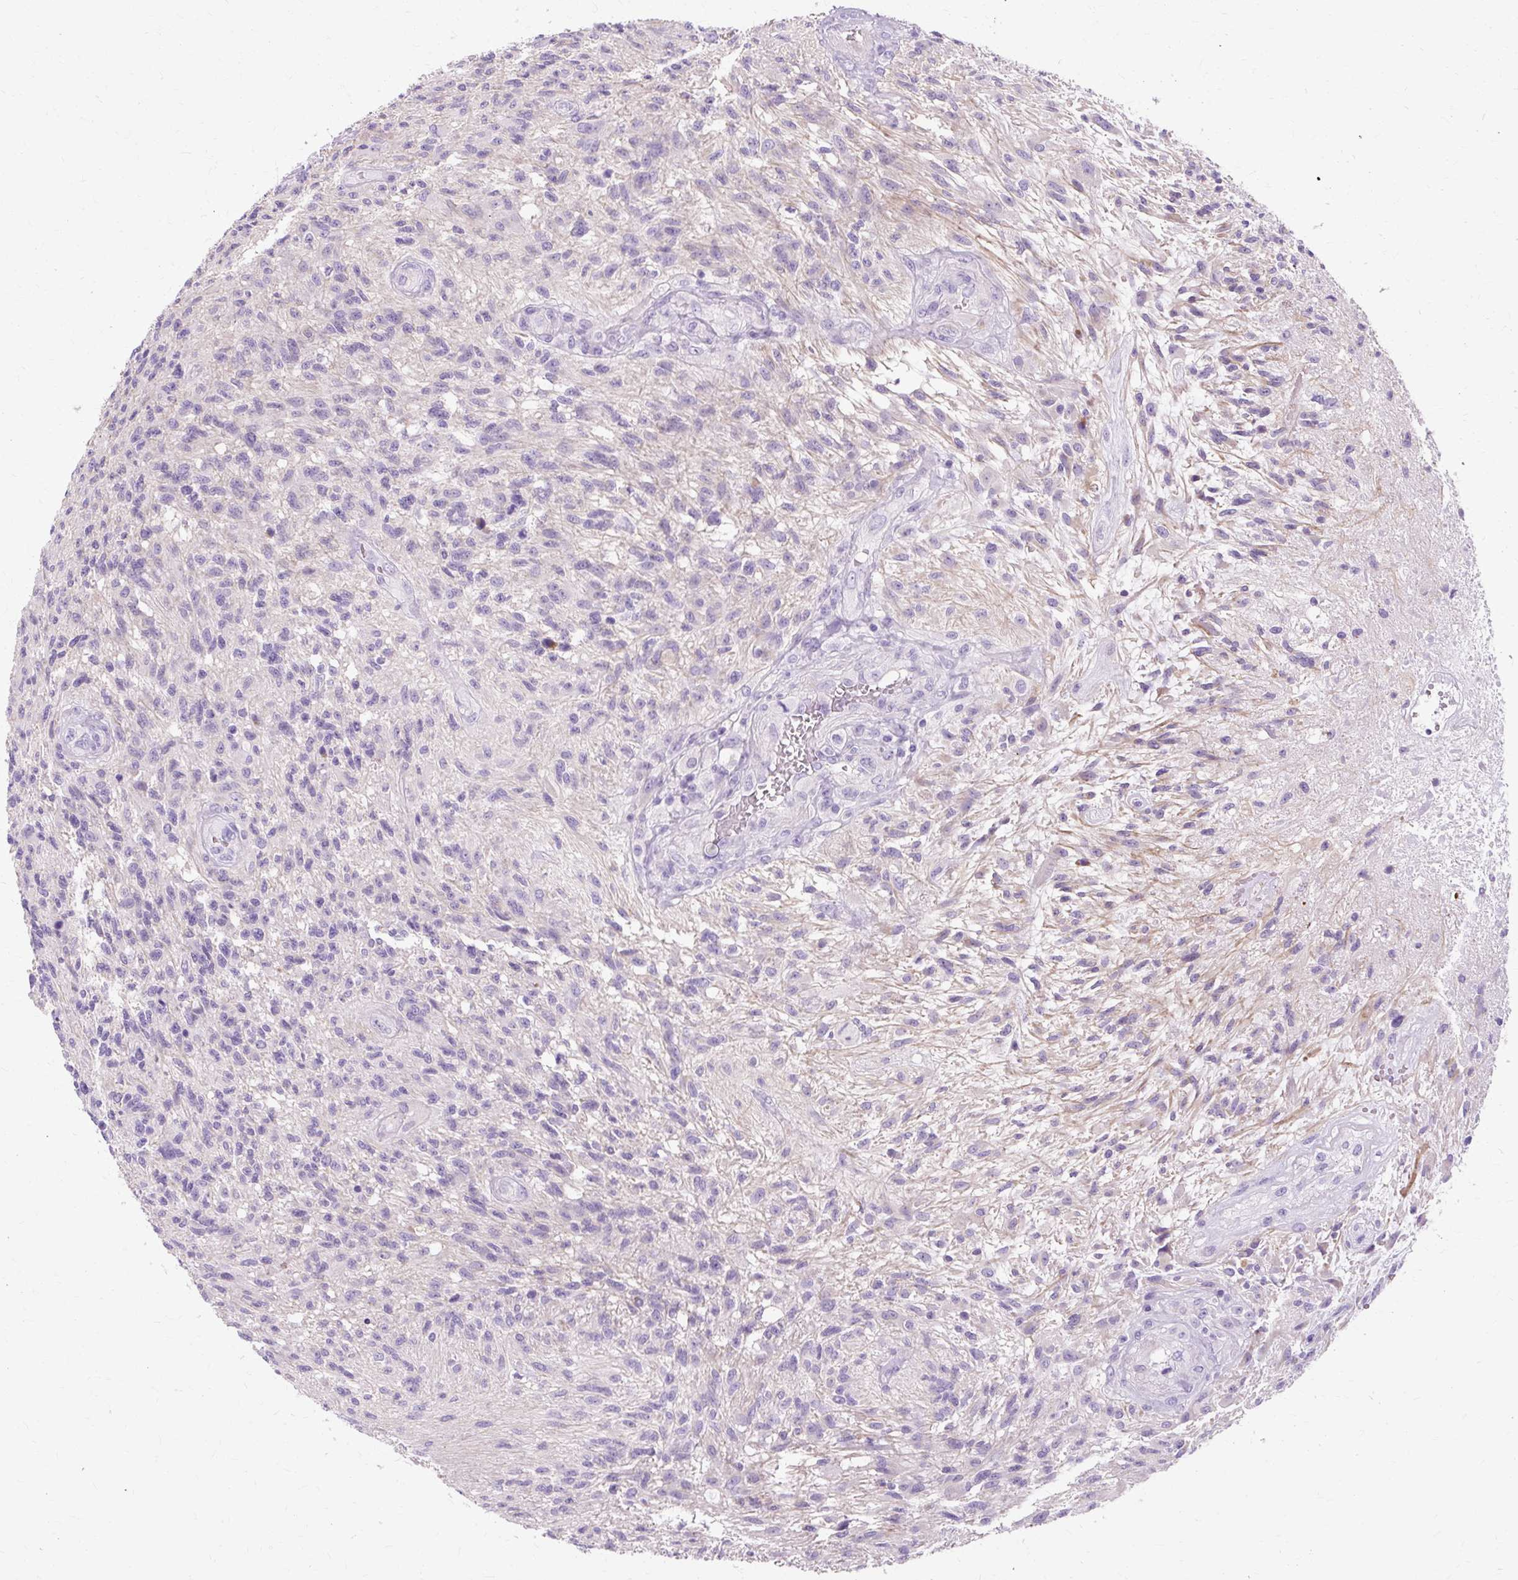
{"staining": {"intensity": "negative", "quantity": "none", "location": "none"}, "tissue": "glioma", "cell_type": "Tumor cells", "image_type": "cancer", "snomed": [{"axis": "morphology", "description": "Glioma, malignant, High grade"}, {"axis": "topography", "description": "Brain"}], "caption": "This is a photomicrograph of IHC staining of glioma, which shows no positivity in tumor cells. (Immunohistochemistry, brightfield microscopy, high magnification).", "gene": "TMEM89", "patient": {"sex": "male", "age": 56}}